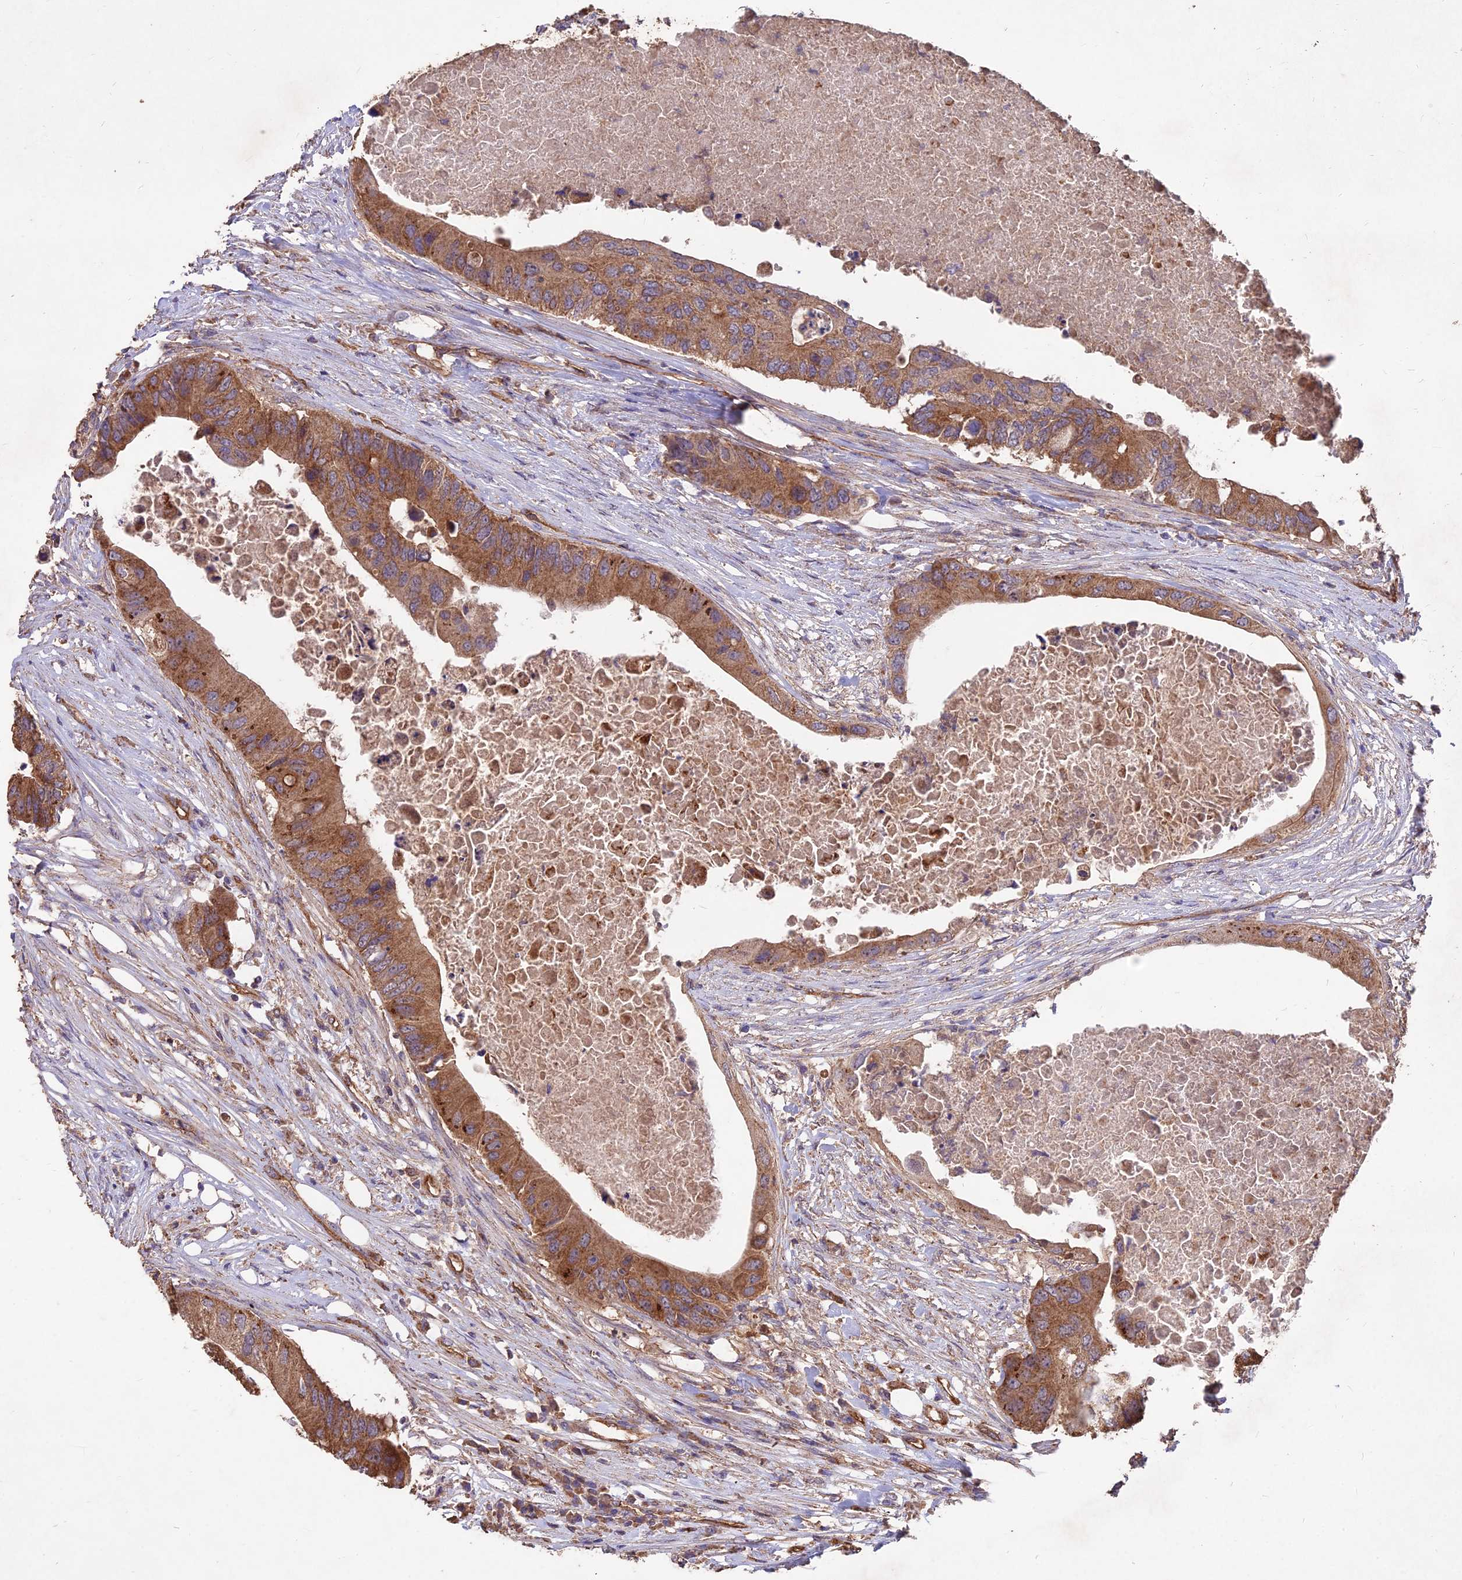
{"staining": {"intensity": "moderate", "quantity": ">75%", "location": "cytoplasmic/membranous"}, "tissue": "colorectal cancer", "cell_type": "Tumor cells", "image_type": "cancer", "snomed": [{"axis": "morphology", "description": "Adenocarcinoma, NOS"}, {"axis": "topography", "description": "Colon"}], "caption": "About >75% of tumor cells in human colorectal adenocarcinoma exhibit moderate cytoplasmic/membranous protein expression as visualized by brown immunohistochemical staining.", "gene": "CEMIP2", "patient": {"sex": "male", "age": 71}}